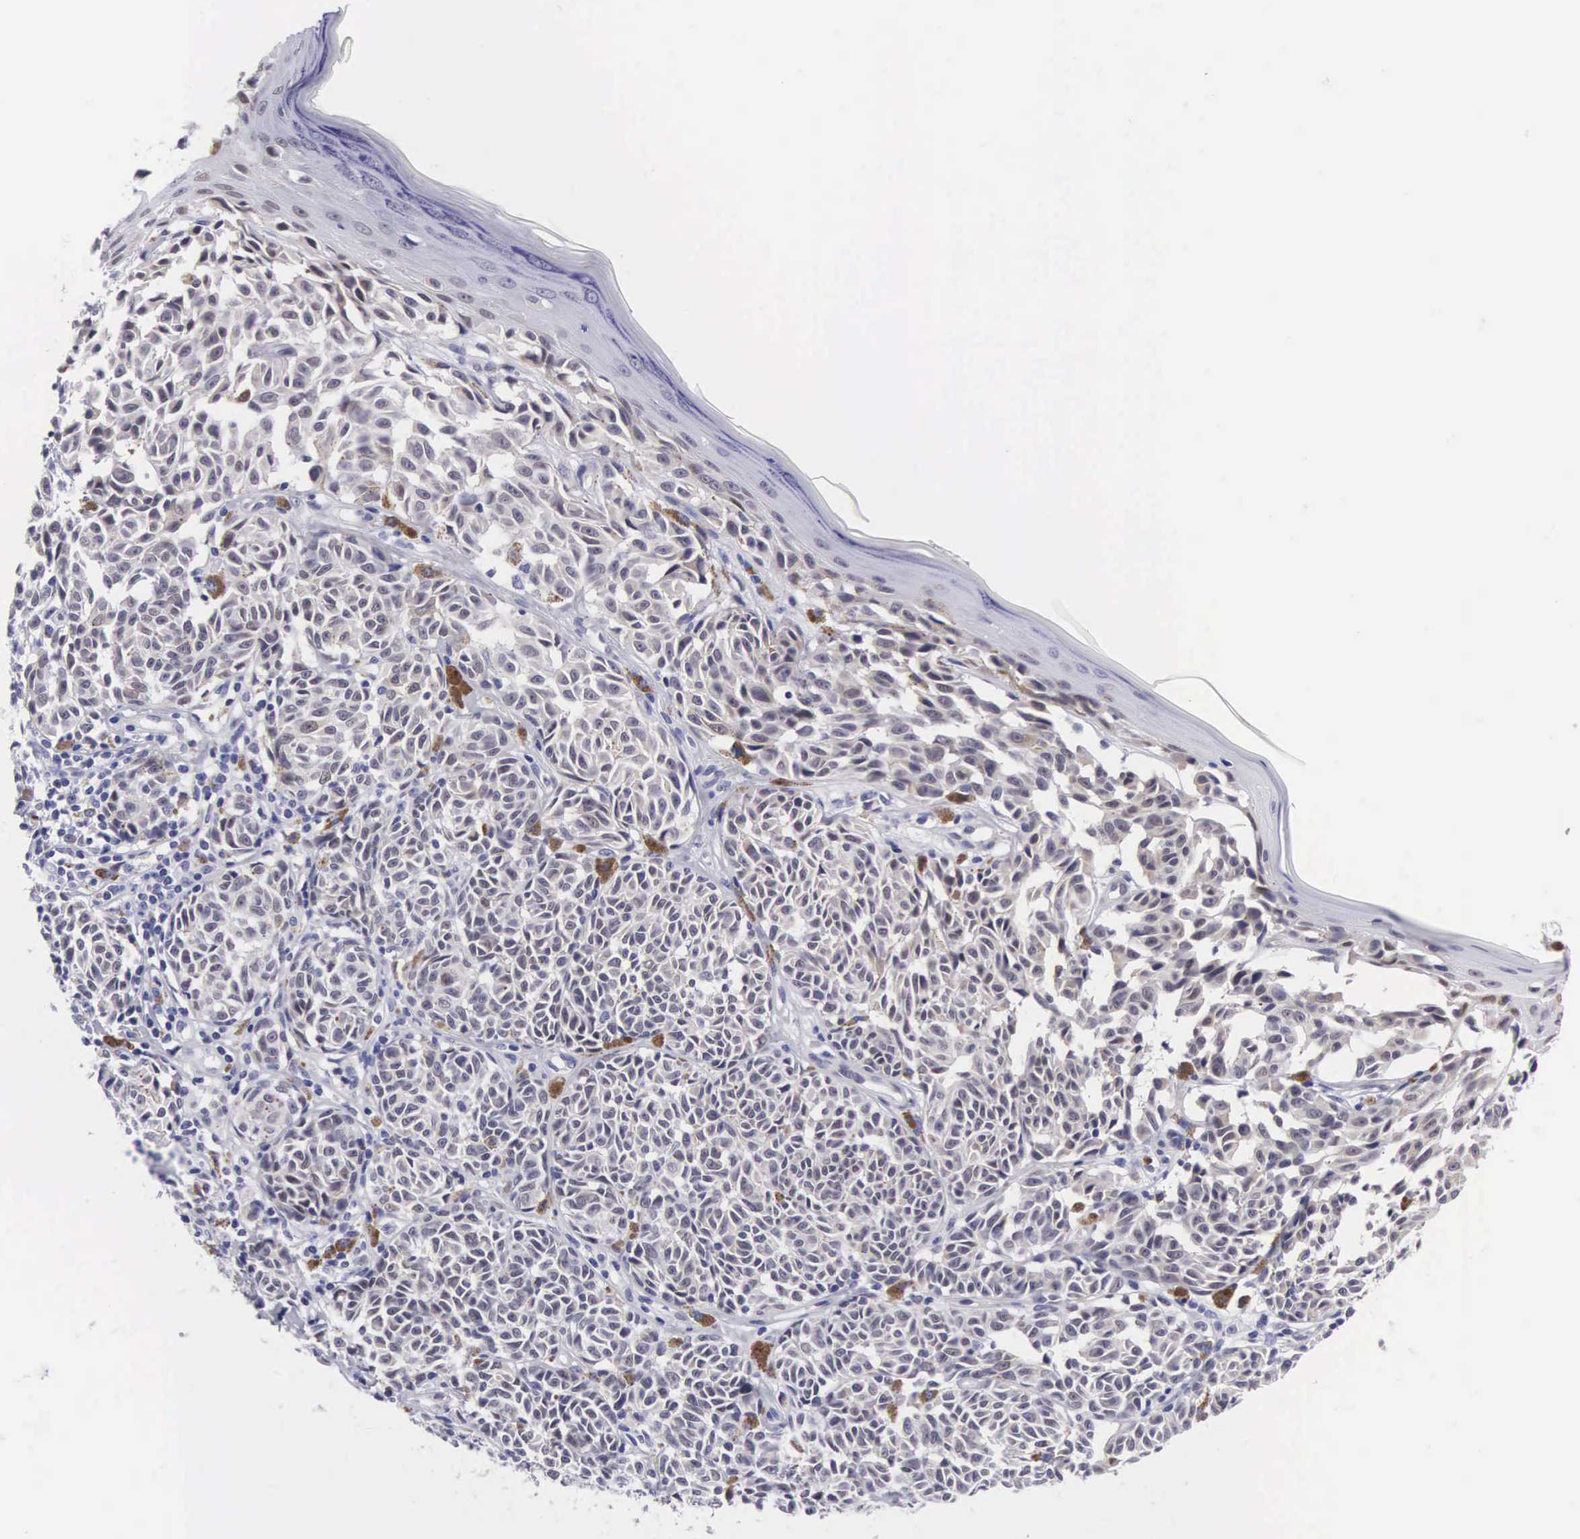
{"staining": {"intensity": "negative", "quantity": "none", "location": "none"}, "tissue": "melanoma", "cell_type": "Tumor cells", "image_type": "cancer", "snomed": [{"axis": "morphology", "description": "Malignant melanoma, NOS"}, {"axis": "topography", "description": "Skin"}], "caption": "IHC of human malignant melanoma demonstrates no positivity in tumor cells.", "gene": "SOX11", "patient": {"sex": "male", "age": 49}}